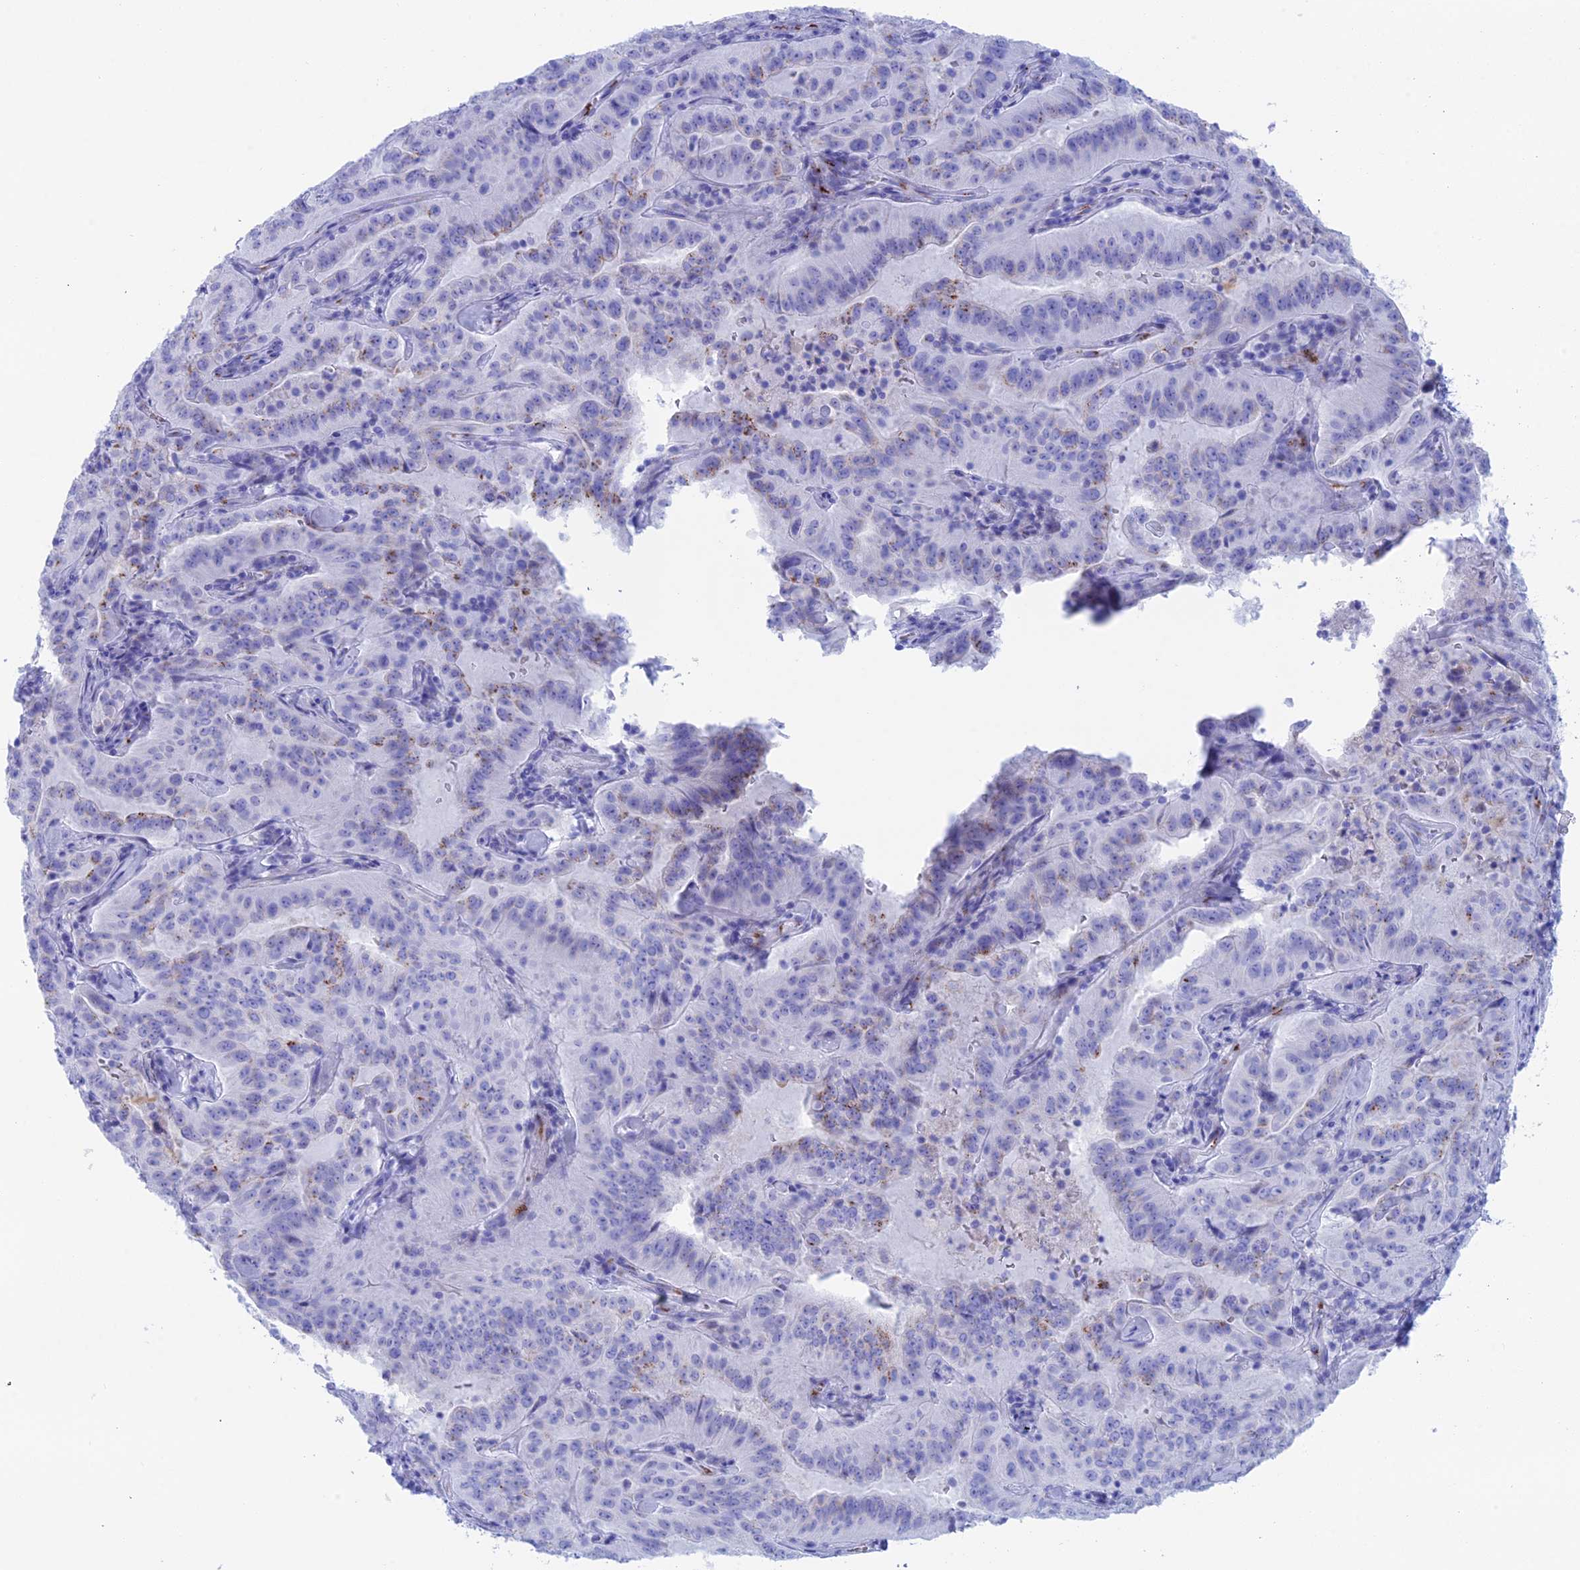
{"staining": {"intensity": "weak", "quantity": "<25%", "location": "cytoplasmic/membranous"}, "tissue": "pancreatic cancer", "cell_type": "Tumor cells", "image_type": "cancer", "snomed": [{"axis": "morphology", "description": "Adenocarcinoma, NOS"}, {"axis": "topography", "description": "Pancreas"}], "caption": "Pancreatic cancer stained for a protein using immunohistochemistry (IHC) reveals no positivity tumor cells.", "gene": "ERICH4", "patient": {"sex": "male", "age": 63}}